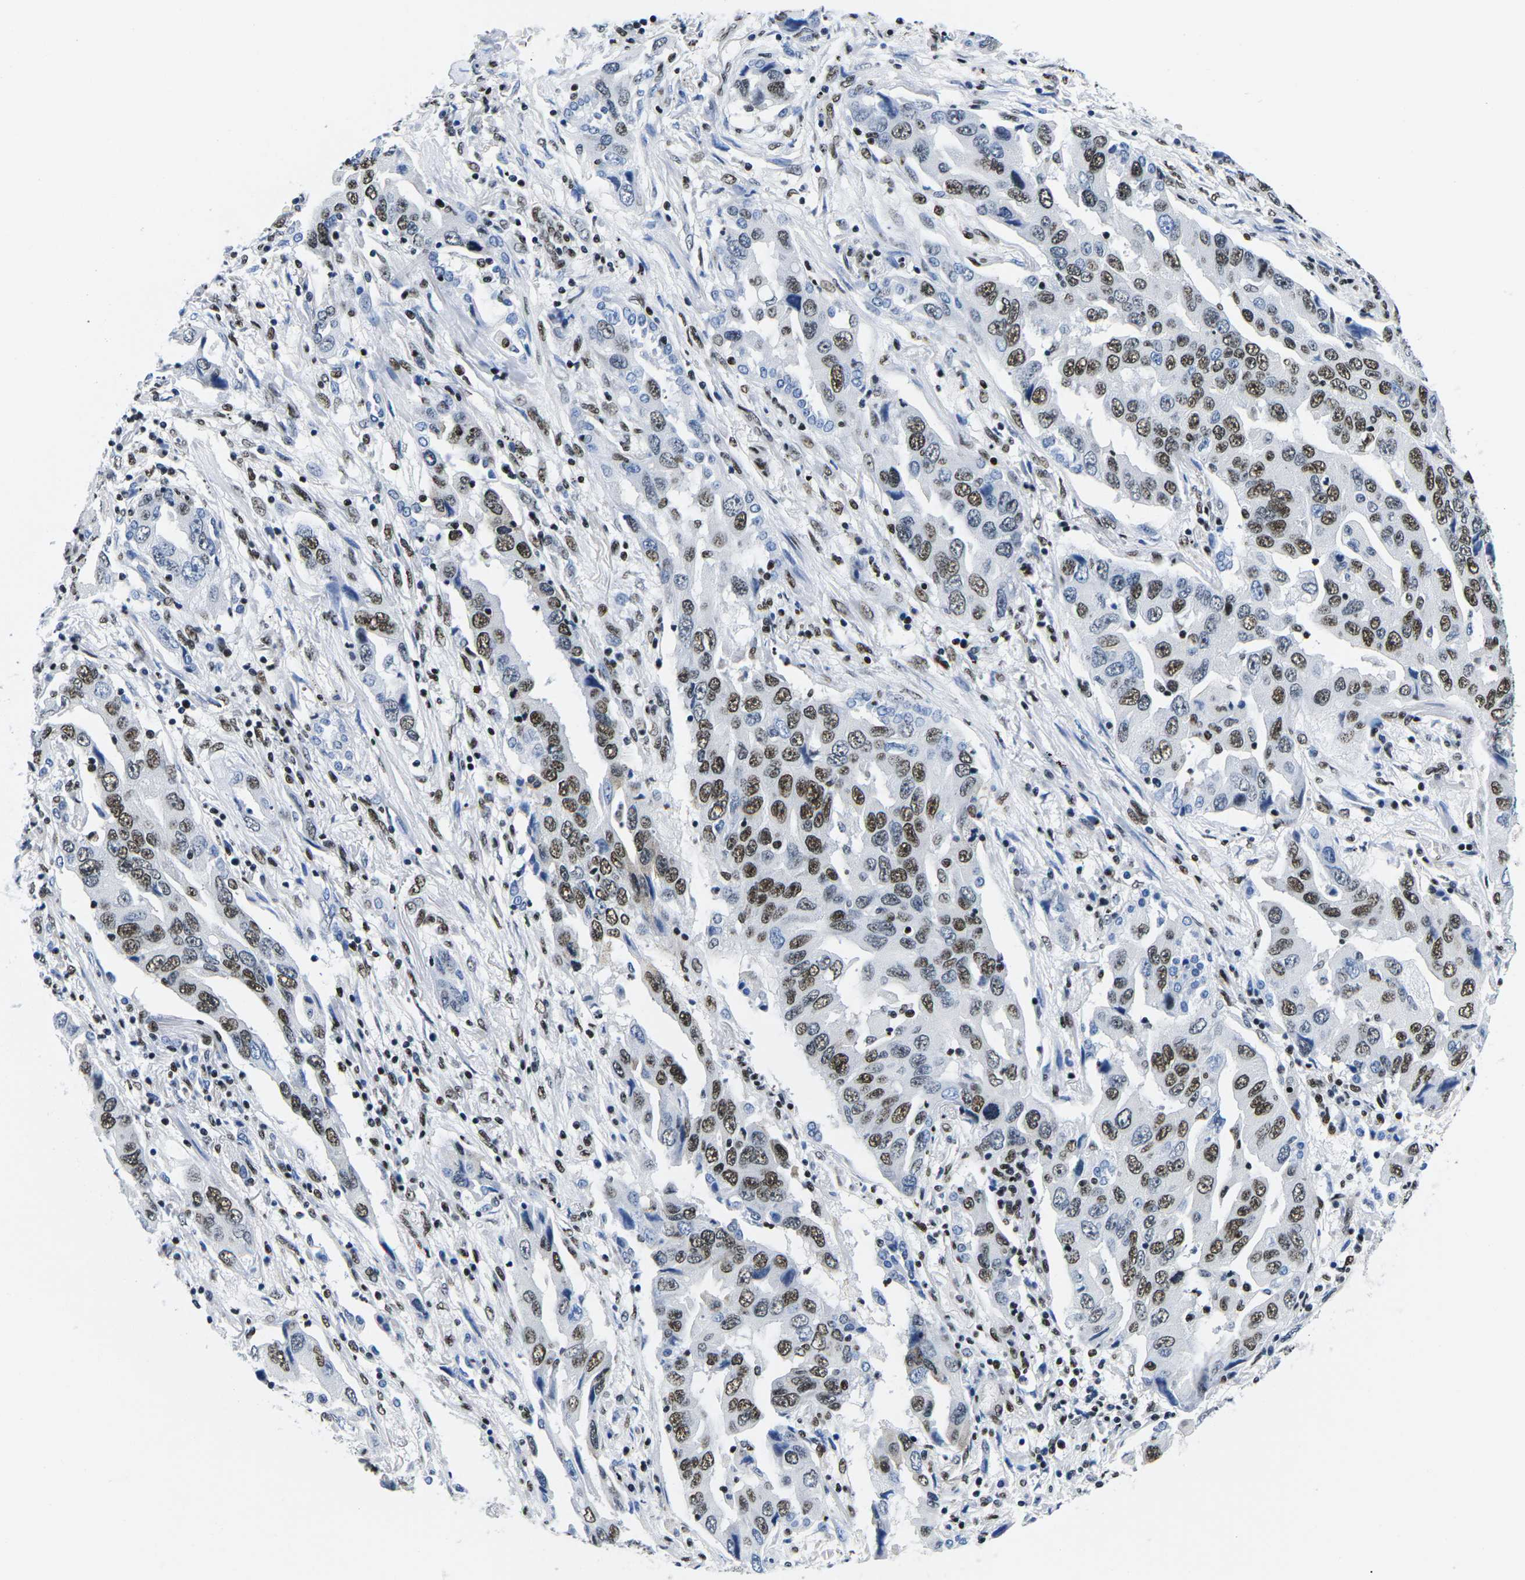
{"staining": {"intensity": "moderate", "quantity": ">75%", "location": "nuclear"}, "tissue": "lung cancer", "cell_type": "Tumor cells", "image_type": "cancer", "snomed": [{"axis": "morphology", "description": "Adenocarcinoma, NOS"}, {"axis": "topography", "description": "Lung"}], "caption": "A high-resolution micrograph shows immunohistochemistry staining of adenocarcinoma (lung), which exhibits moderate nuclear expression in approximately >75% of tumor cells.", "gene": "ATF1", "patient": {"sex": "female", "age": 65}}